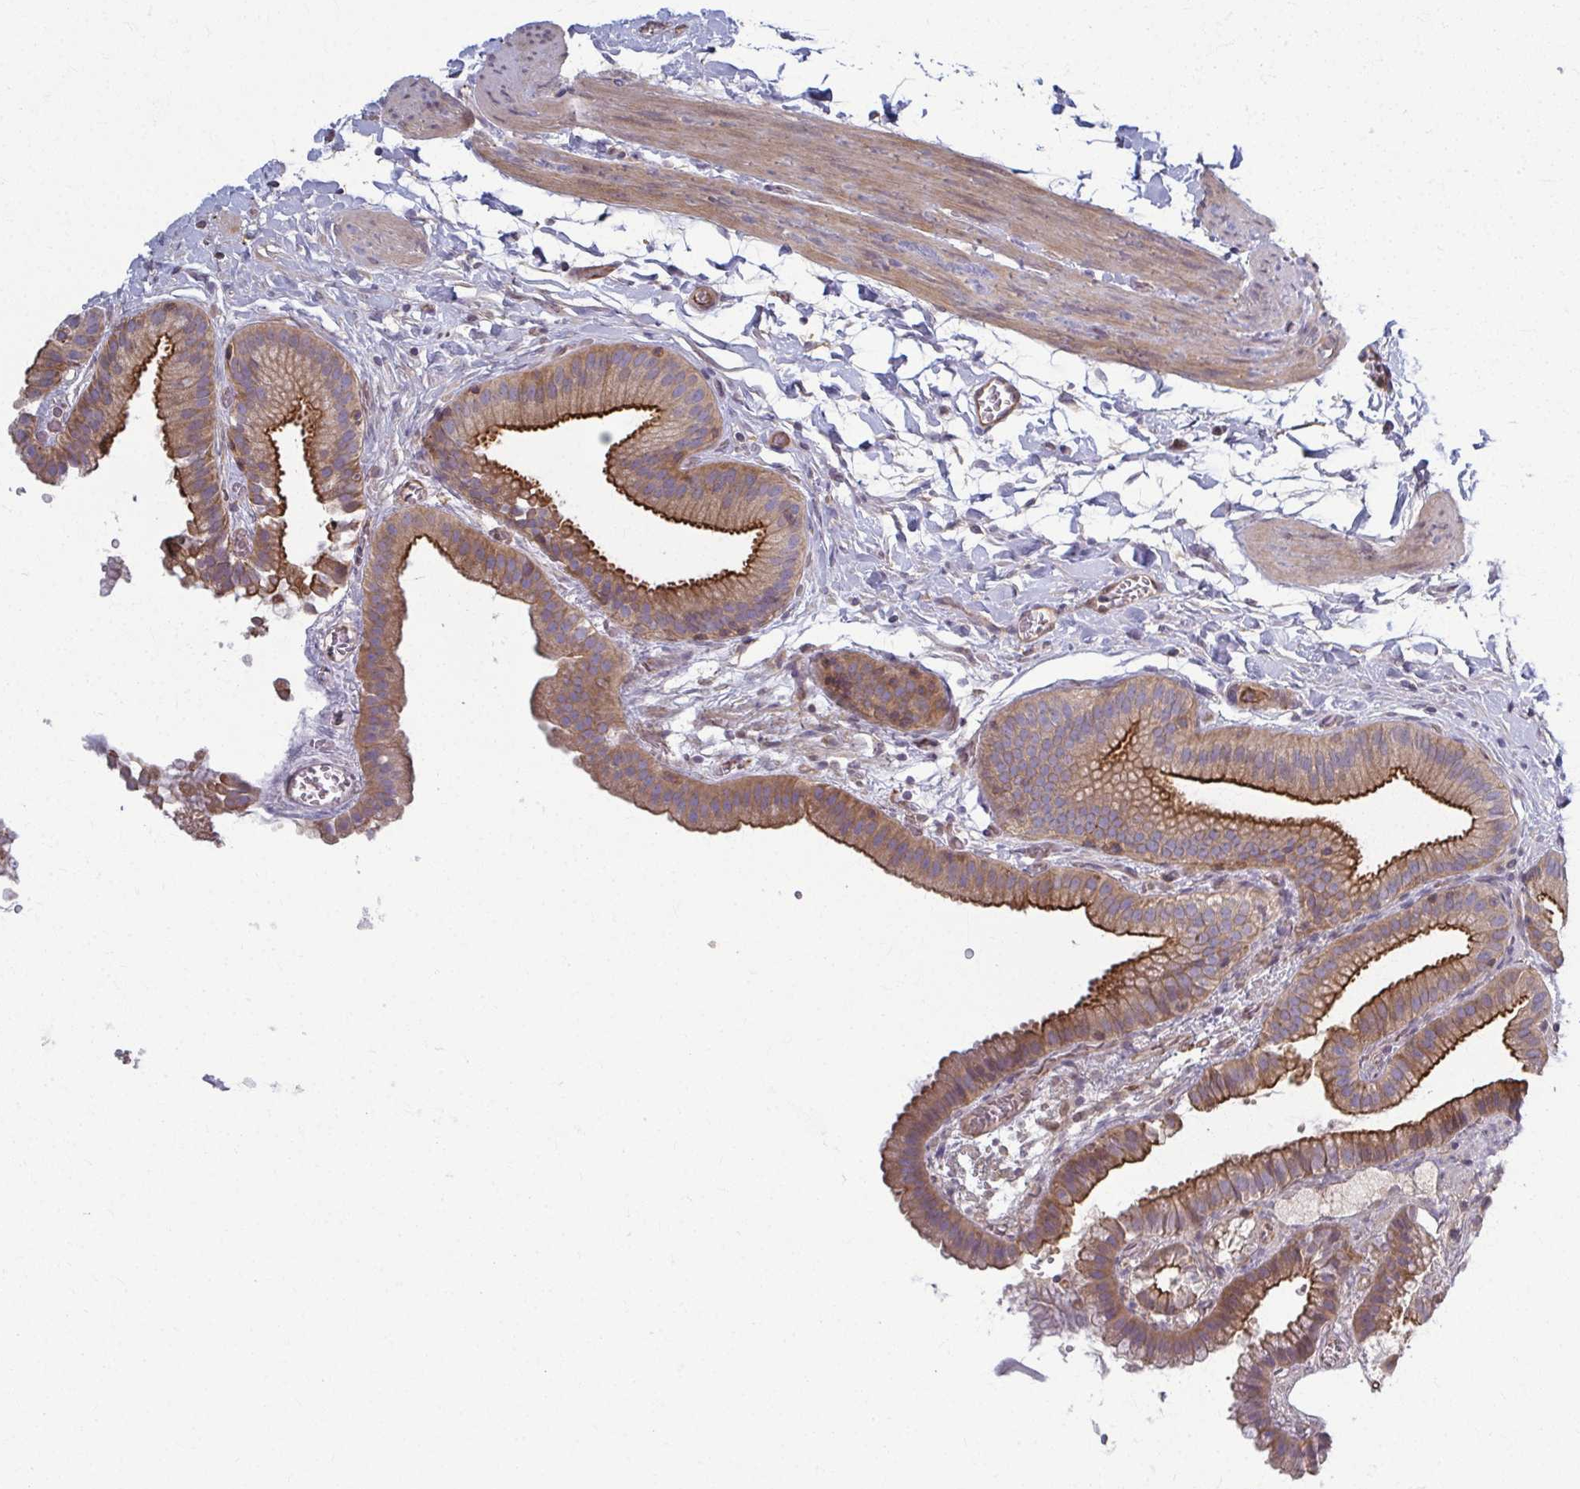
{"staining": {"intensity": "moderate", "quantity": ">75%", "location": "cytoplasmic/membranous"}, "tissue": "gallbladder", "cell_type": "Glandular cells", "image_type": "normal", "snomed": [{"axis": "morphology", "description": "Normal tissue, NOS"}, {"axis": "topography", "description": "Gallbladder"}], "caption": "High-magnification brightfield microscopy of normal gallbladder stained with DAB (3,3'-diaminobenzidine) (brown) and counterstained with hematoxylin (blue). glandular cells exhibit moderate cytoplasmic/membranous expression is seen in about>75% of cells.", "gene": "EID2B", "patient": {"sex": "female", "age": 63}}